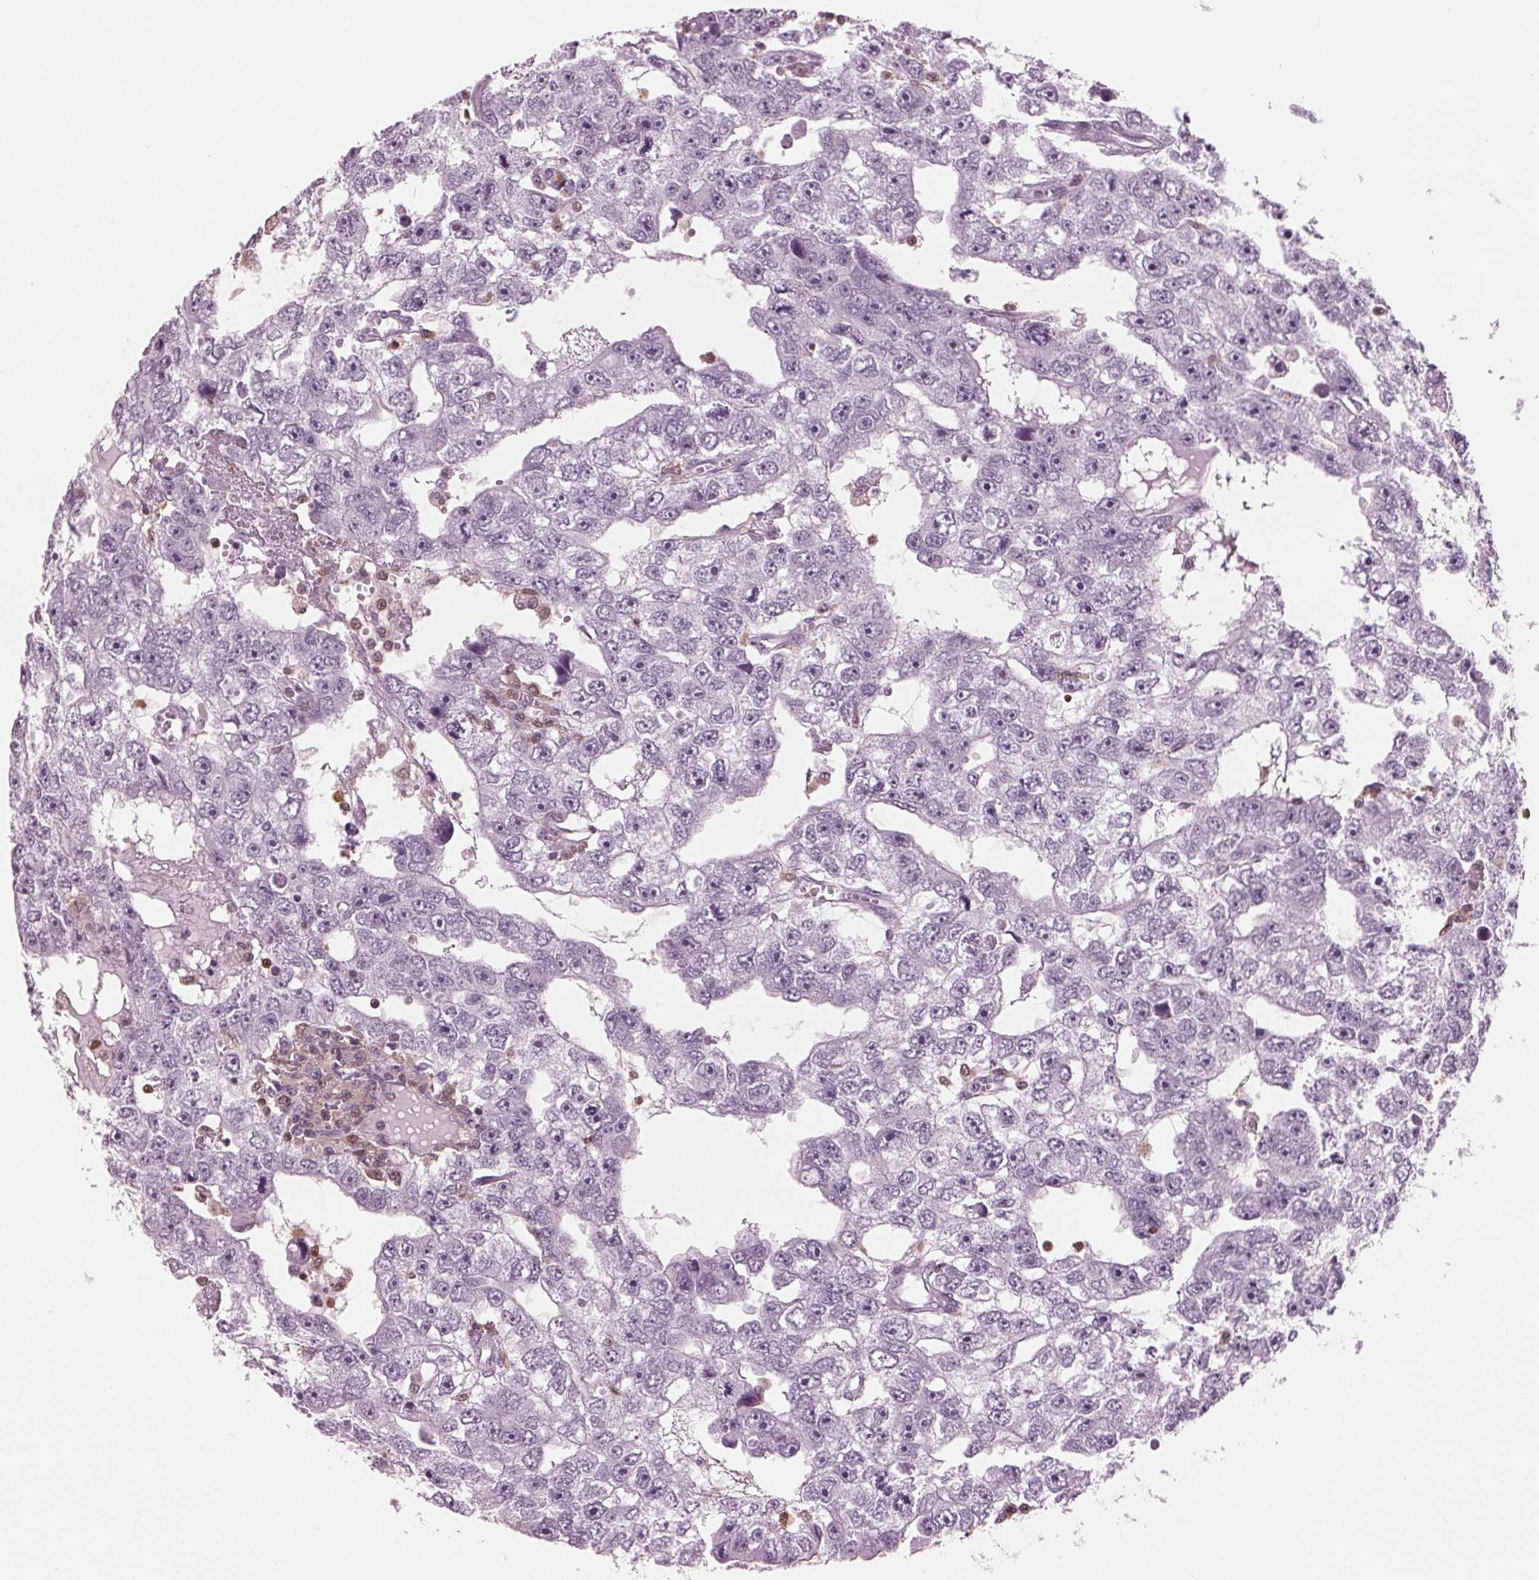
{"staining": {"intensity": "negative", "quantity": "none", "location": "none"}, "tissue": "testis cancer", "cell_type": "Tumor cells", "image_type": "cancer", "snomed": [{"axis": "morphology", "description": "Carcinoma, Embryonal, NOS"}, {"axis": "topography", "description": "Testis"}], "caption": "Testis cancer (embryonal carcinoma) was stained to show a protein in brown. There is no significant staining in tumor cells.", "gene": "BTLA", "patient": {"sex": "male", "age": 20}}